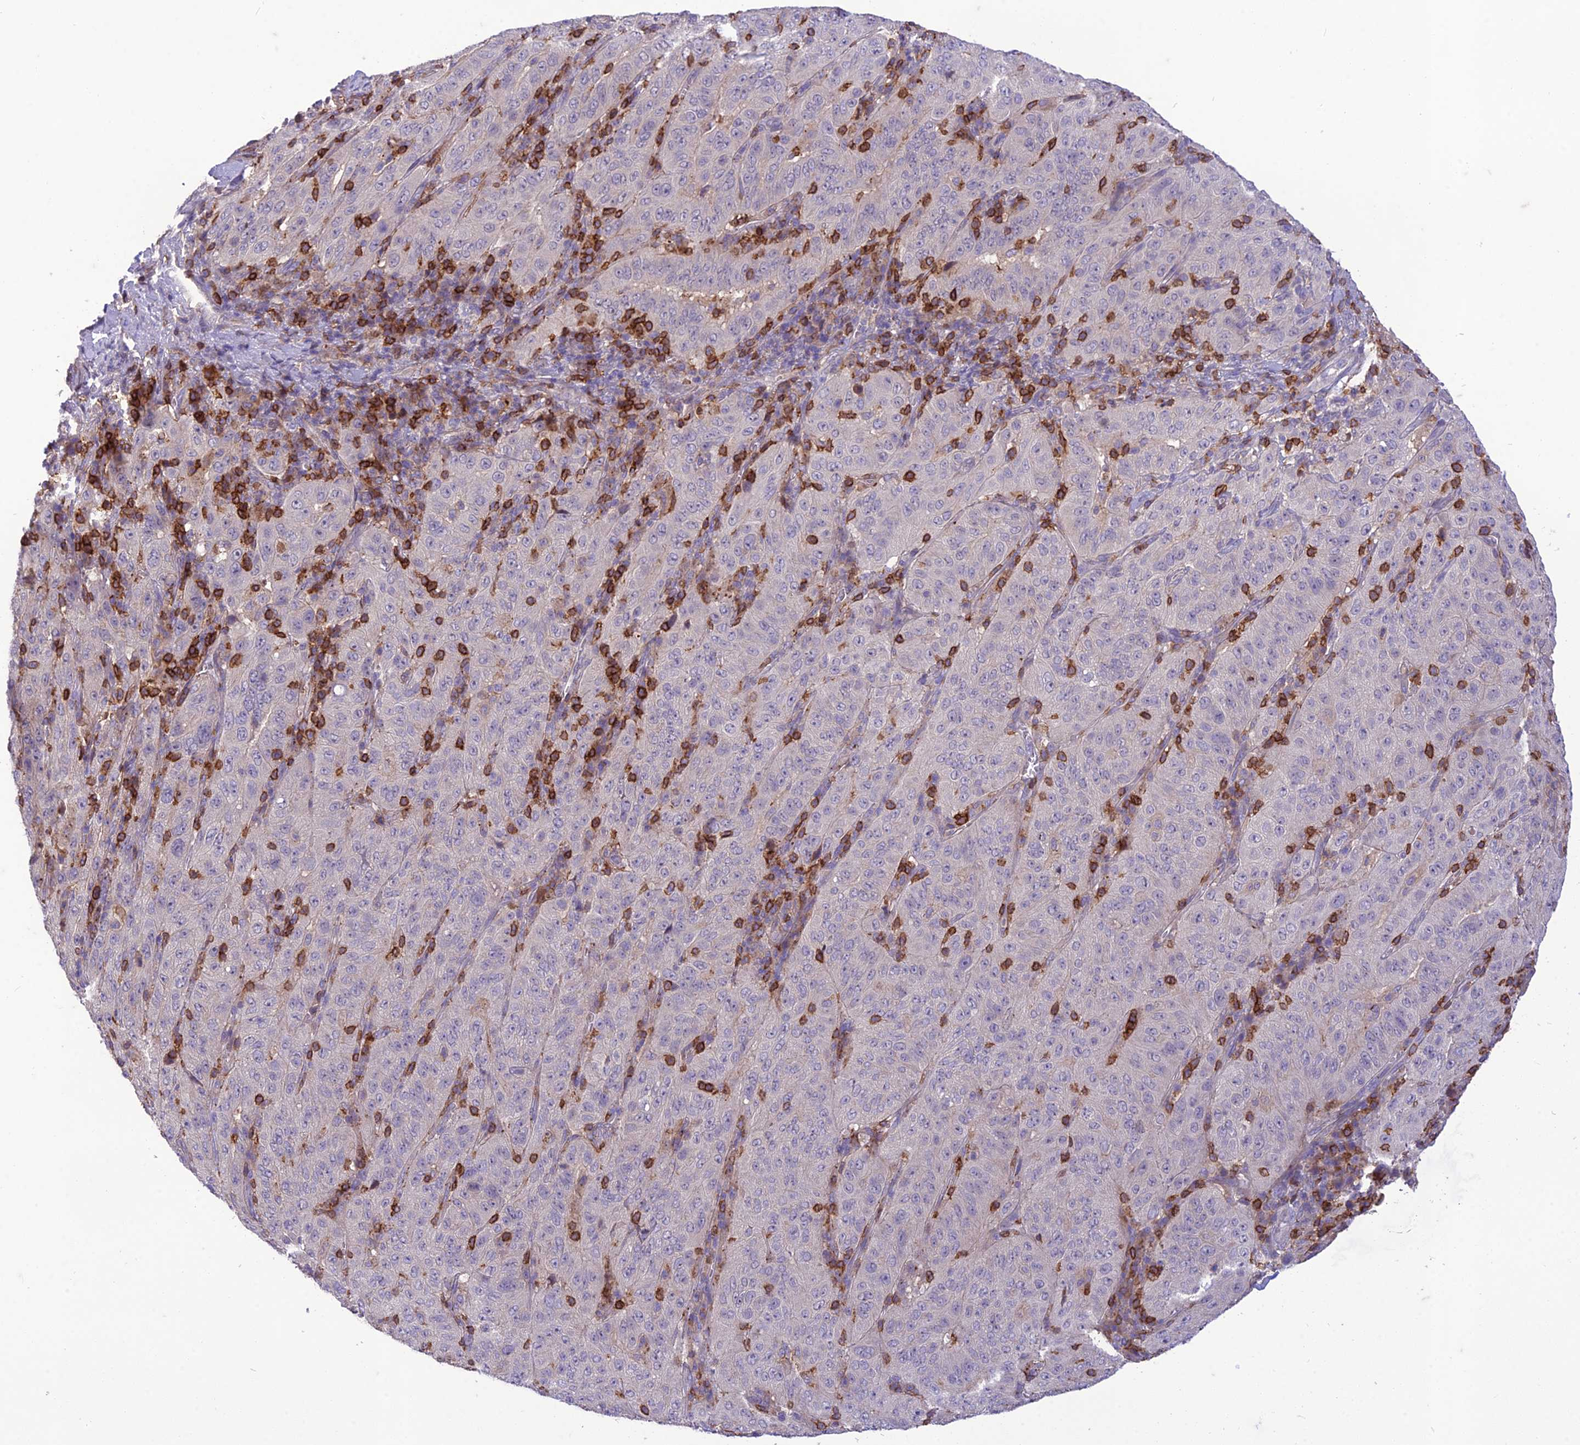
{"staining": {"intensity": "negative", "quantity": "none", "location": "none"}, "tissue": "pancreatic cancer", "cell_type": "Tumor cells", "image_type": "cancer", "snomed": [{"axis": "morphology", "description": "Adenocarcinoma, NOS"}, {"axis": "topography", "description": "Pancreas"}], "caption": "There is no significant staining in tumor cells of pancreatic adenocarcinoma.", "gene": "ITGAE", "patient": {"sex": "male", "age": 63}}